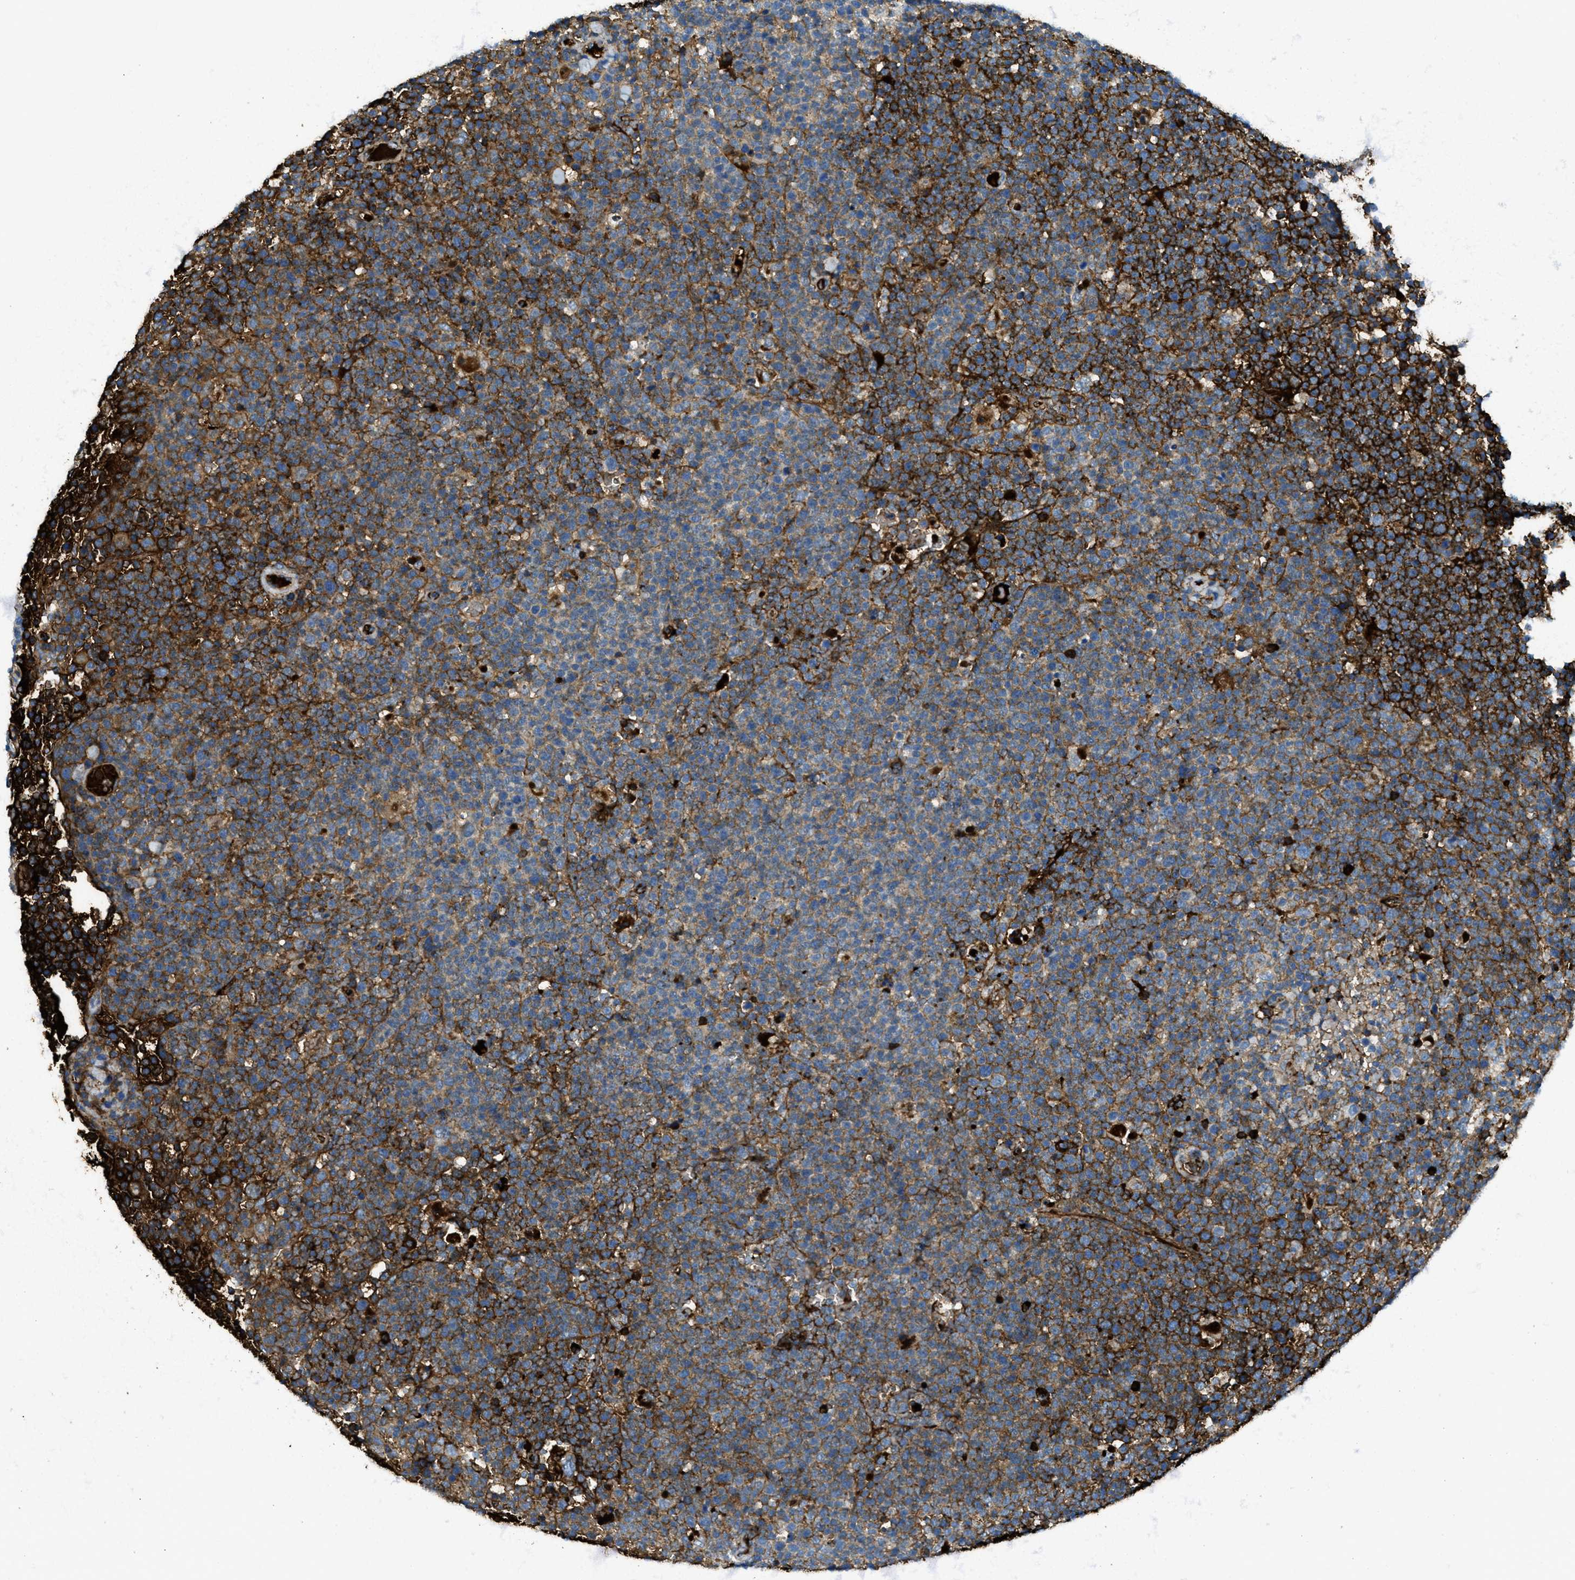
{"staining": {"intensity": "strong", "quantity": ">75%", "location": "cytoplasmic/membranous"}, "tissue": "lymphoma", "cell_type": "Tumor cells", "image_type": "cancer", "snomed": [{"axis": "morphology", "description": "Malignant lymphoma, non-Hodgkin's type, High grade"}, {"axis": "topography", "description": "Lymph node"}], "caption": "Tumor cells show strong cytoplasmic/membranous staining in approximately >75% of cells in high-grade malignant lymphoma, non-Hodgkin's type. Nuclei are stained in blue.", "gene": "TRIM59", "patient": {"sex": "male", "age": 61}}